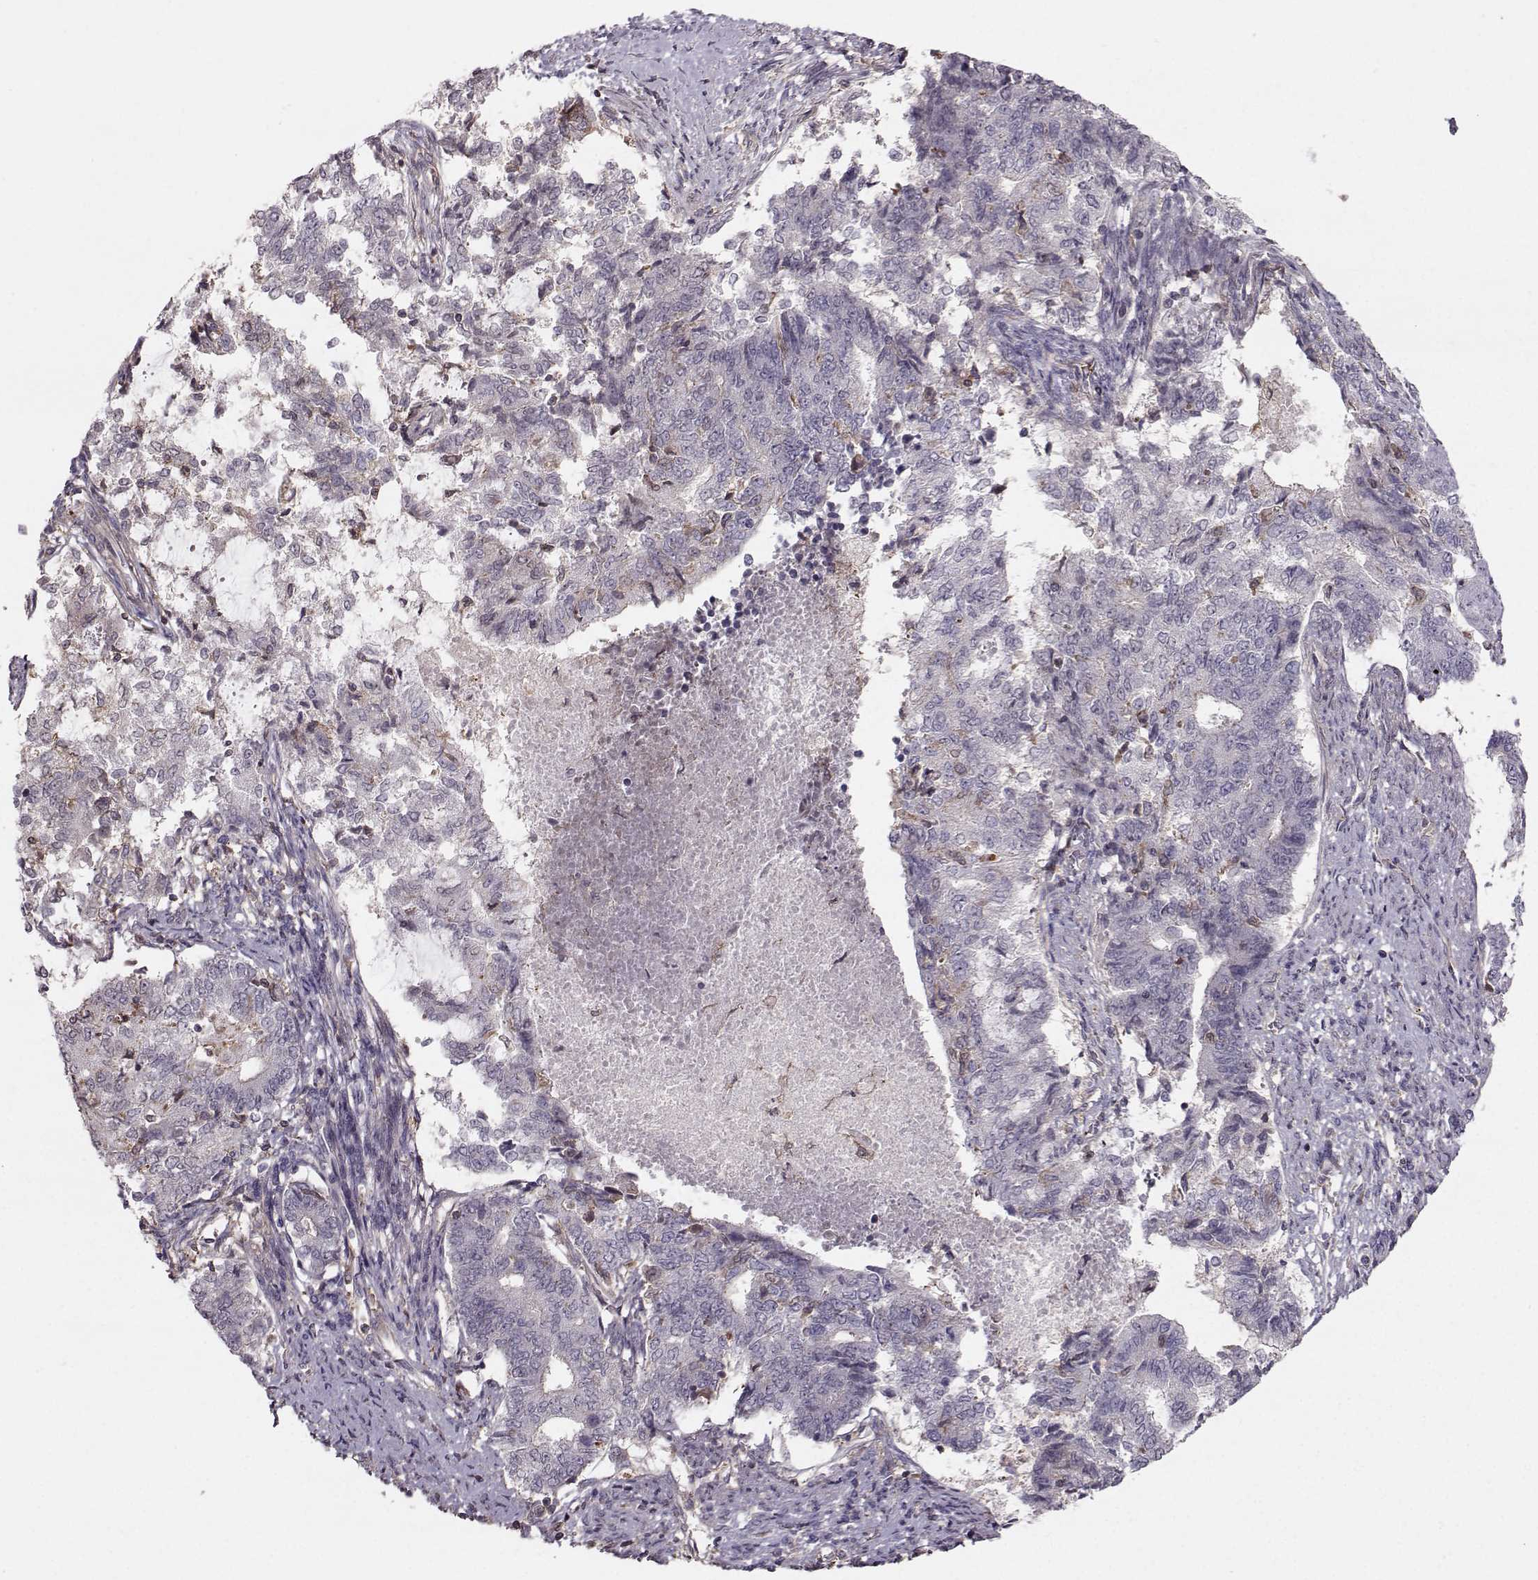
{"staining": {"intensity": "negative", "quantity": "none", "location": "none"}, "tissue": "endometrial cancer", "cell_type": "Tumor cells", "image_type": "cancer", "snomed": [{"axis": "morphology", "description": "Adenocarcinoma, NOS"}, {"axis": "topography", "description": "Endometrium"}], "caption": "The micrograph demonstrates no staining of tumor cells in endometrial adenocarcinoma. The staining was performed using DAB (3,3'-diaminobenzidine) to visualize the protein expression in brown, while the nuclei were stained in blue with hematoxylin (Magnification: 20x).", "gene": "ASB16", "patient": {"sex": "female", "age": 65}}